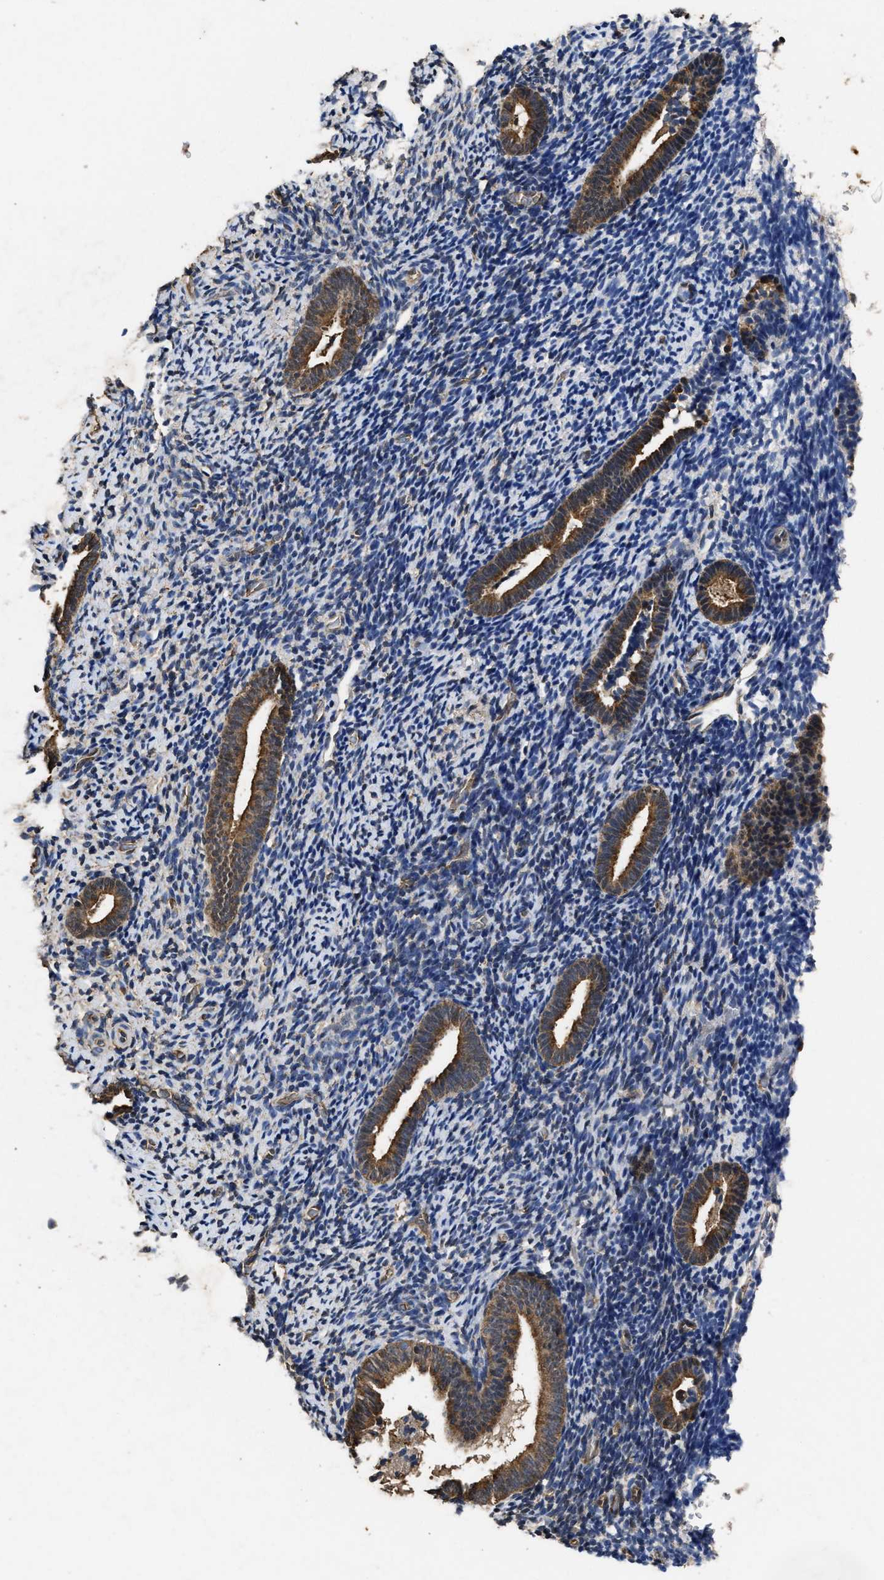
{"staining": {"intensity": "weak", "quantity": "<25%", "location": "nuclear"}, "tissue": "endometrium", "cell_type": "Cells in endometrial stroma", "image_type": "normal", "snomed": [{"axis": "morphology", "description": "Normal tissue, NOS"}, {"axis": "topography", "description": "Endometrium"}], "caption": "Photomicrograph shows no significant protein positivity in cells in endometrial stroma of unremarkable endometrium.", "gene": "YWHAE", "patient": {"sex": "female", "age": 51}}